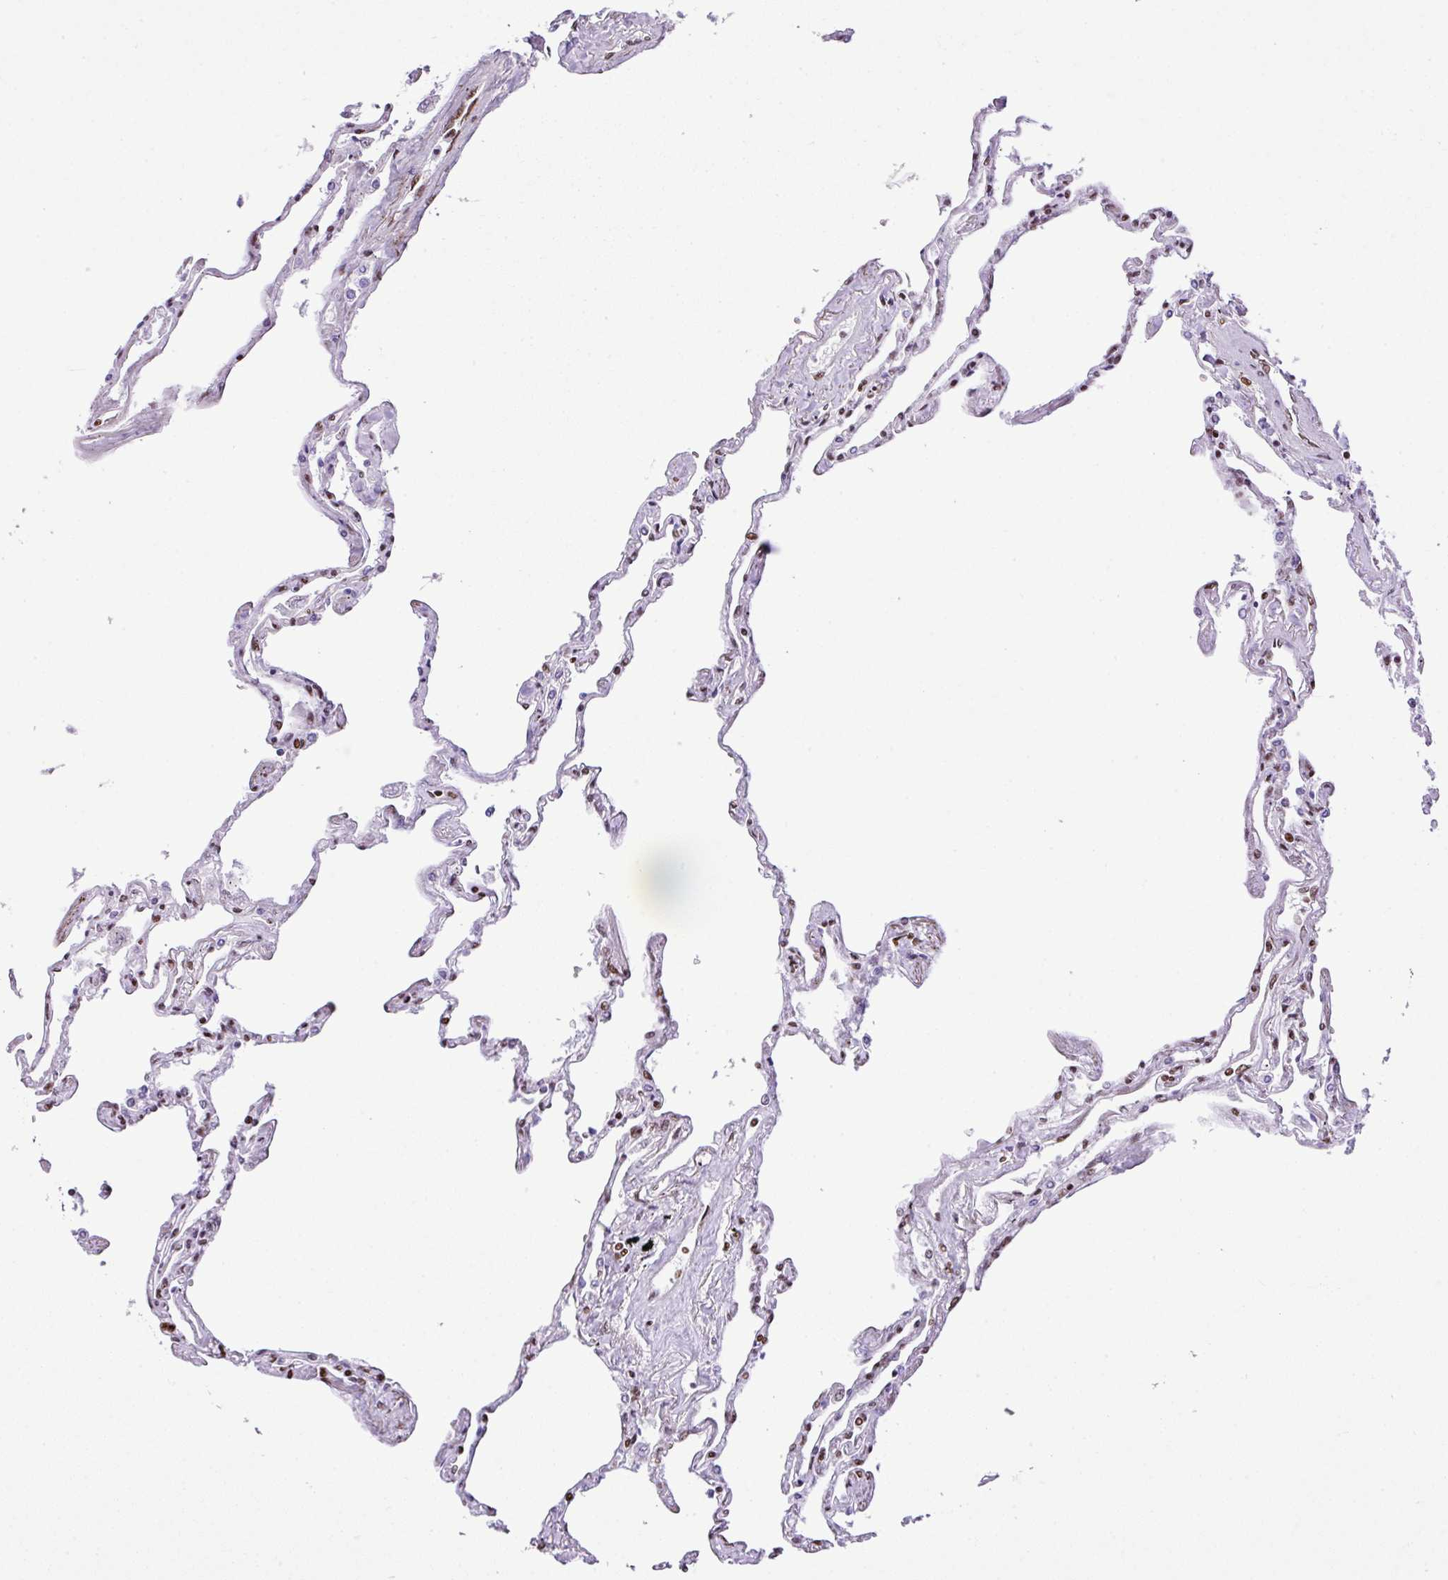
{"staining": {"intensity": "moderate", "quantity": ">75%", "location": "nuclear"}, "tissue": "lung", "cell_type": "Alveolar cells", "image_type": "normal", "snomed": [{"axis": "morphology", "description": "Normal tissue, NOS"}, {"axis": "topography", "description": "Lung"}], "caption": "A brown stain labels moderate nuclear positivity of a protein in alveolar cells of unremarkable lung.", "gene": "RARG", "patient": {"sex": "female", "age": 67}}